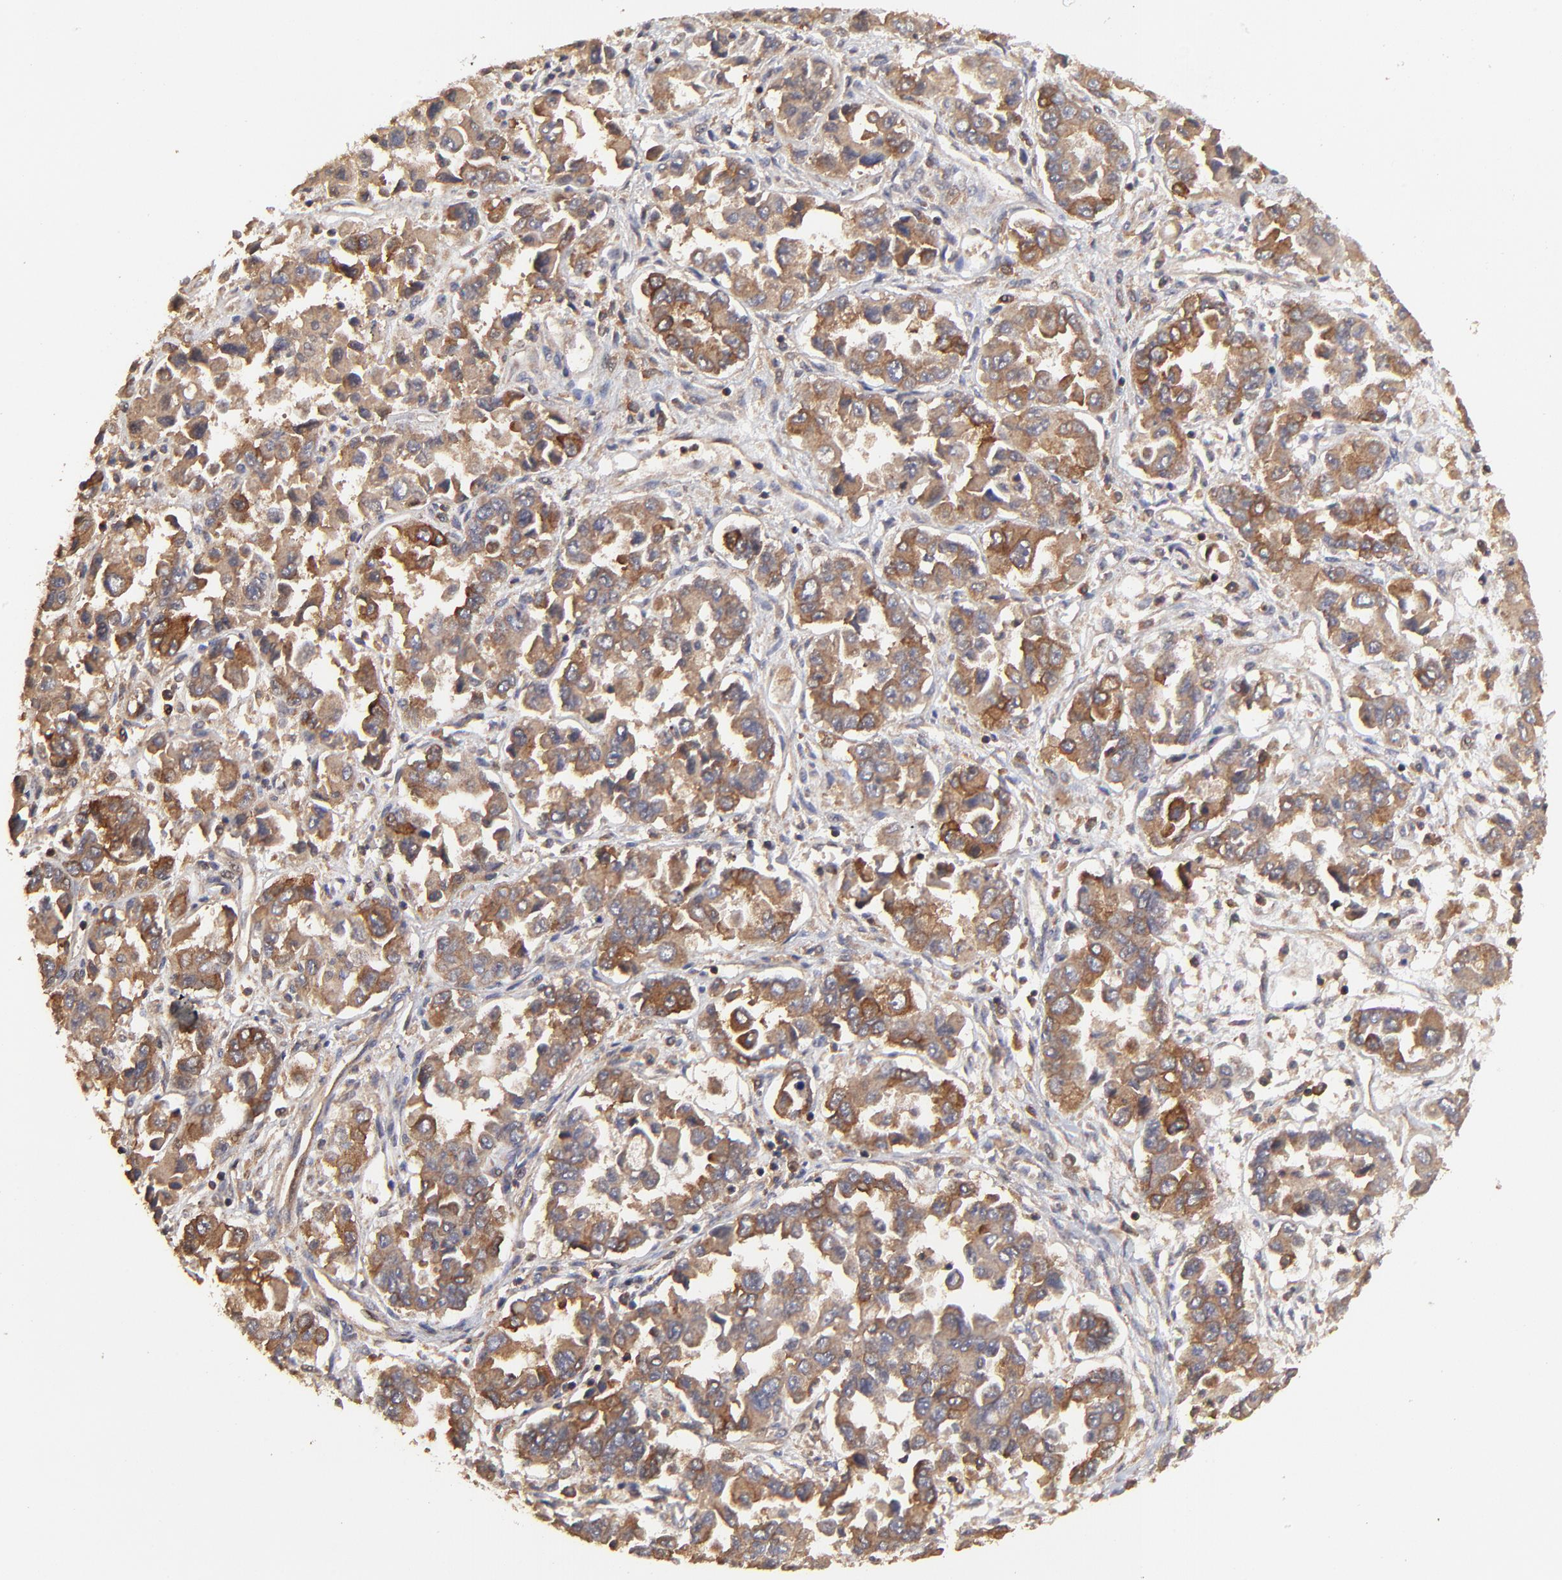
{"staining": {"intensity": "moderate", "quantity": ">75%", "location": "cytoplasmic/membranous,nuclear"}, "tissue": "ovarian cancer", "cell_type": "Tumor cells", "image_type": "cancer", "snomed": [{"axis": "morphology", "description": "Cystadenocarcinoma, serous, NOS"}, {"axis": "topography", "description": "Ovary"}], "caption": "Immunohistochemical staining of human ovarian cancer displays medium levels of moderate cytoplasmic/membranous and nuclear protein staining in approximately >75% of tumor cells.", "gene": "STON2", "patient": {"sex": "female", "age": 84}}